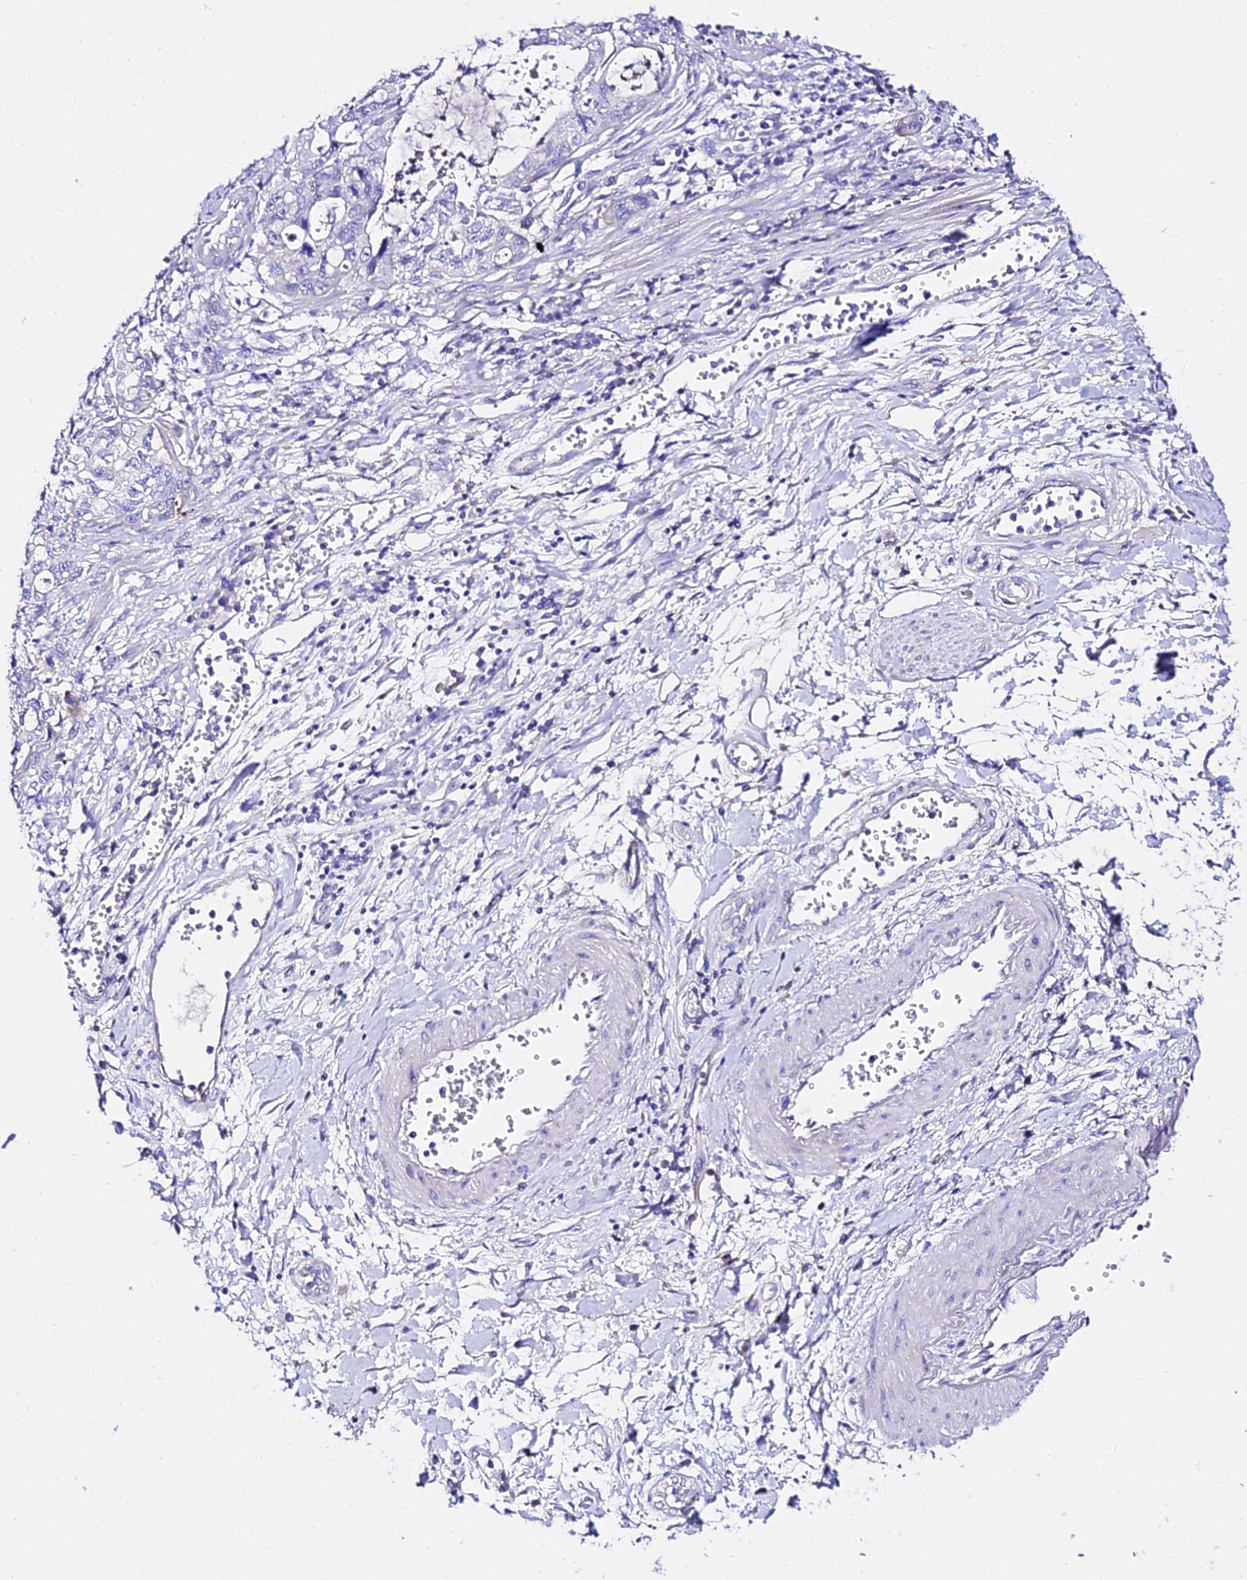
{"staining": {"intensity": "negative", "quantity": "none", "location": "none"}, "tissue": "stomach cancer", "cell_type": "Tumor cells", "image_type": "cancer", "snomed": [{"axis": "morphology", "description": "Adenocarcinoma, NOS"}, {"axis": "topography", "description": "Stomach, upper"}], "caption": "Tumor cells are negative for protein expression in human stomach cancer. The staining is performed using DAB (3,3'-diaminobenzidine) brown chromogen with nuclei counter-stained in using hematoxylin.", "gene": "TMEM117", "patient": {"sex": "female", "age": 52}}